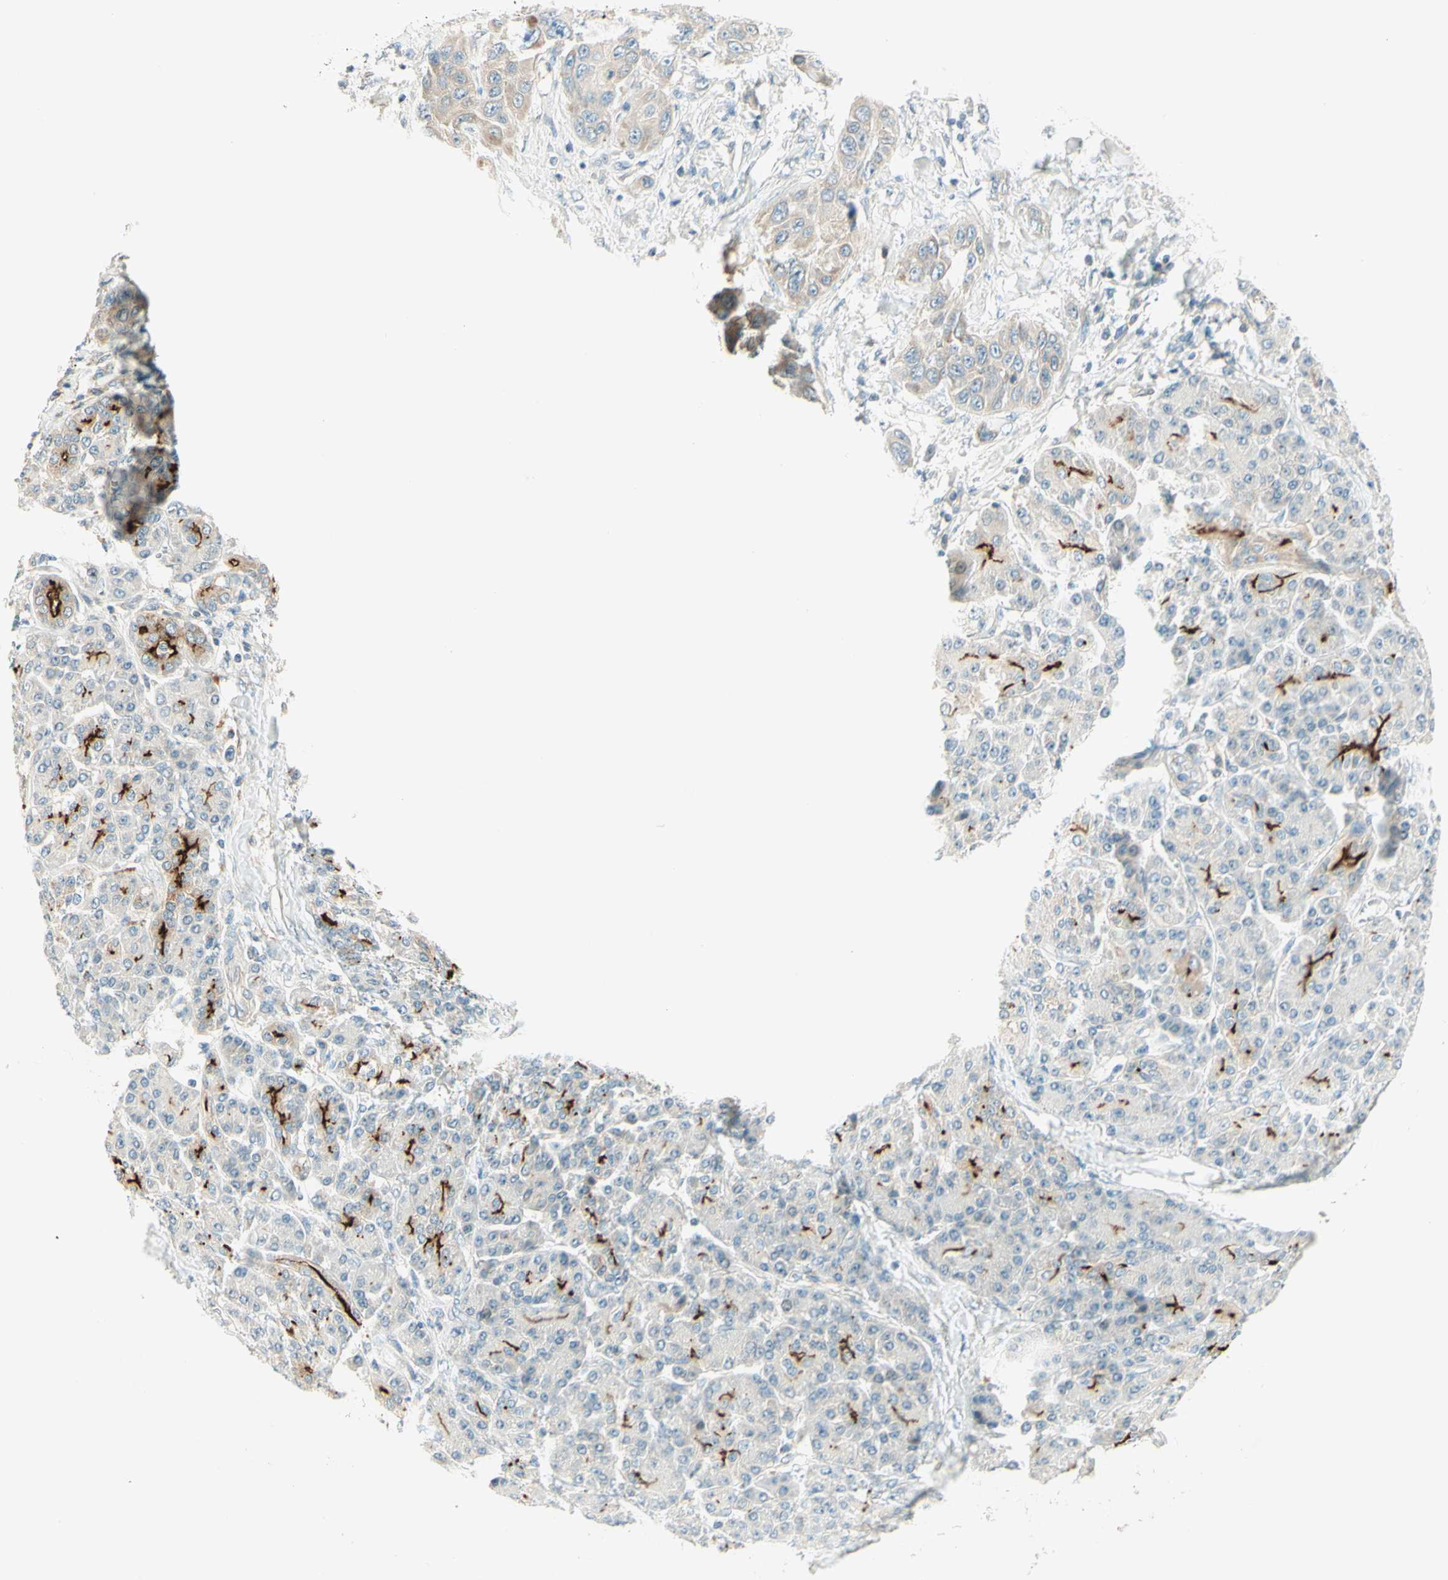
{"staining": {"intensity": "strong", "quantity": "<25%", "location": "cytoplasmic/membranous"}, "tissue": "pancreatic cancer", "cell_type": "Tumor cells", "image_type": "cancer", "snomed": [{"axis": "morphology", "description": "Adenocarcinoma, NOS"}, {"axis": "topography", "description": "Pancreas"}], "caption": "High-magnification brightfield microscopy of adenocarcinoma (pancreatic) stained with DAB (3,3'-diaminobenzidine) (brown) and counterstained with hematoxylin (blue). tumor cells exhibit strong cytoplasmic/membranous expression is present in approximately<25% of cells.", "gene": "PROM1", "patient": {"sex": "female", "age": 70}}